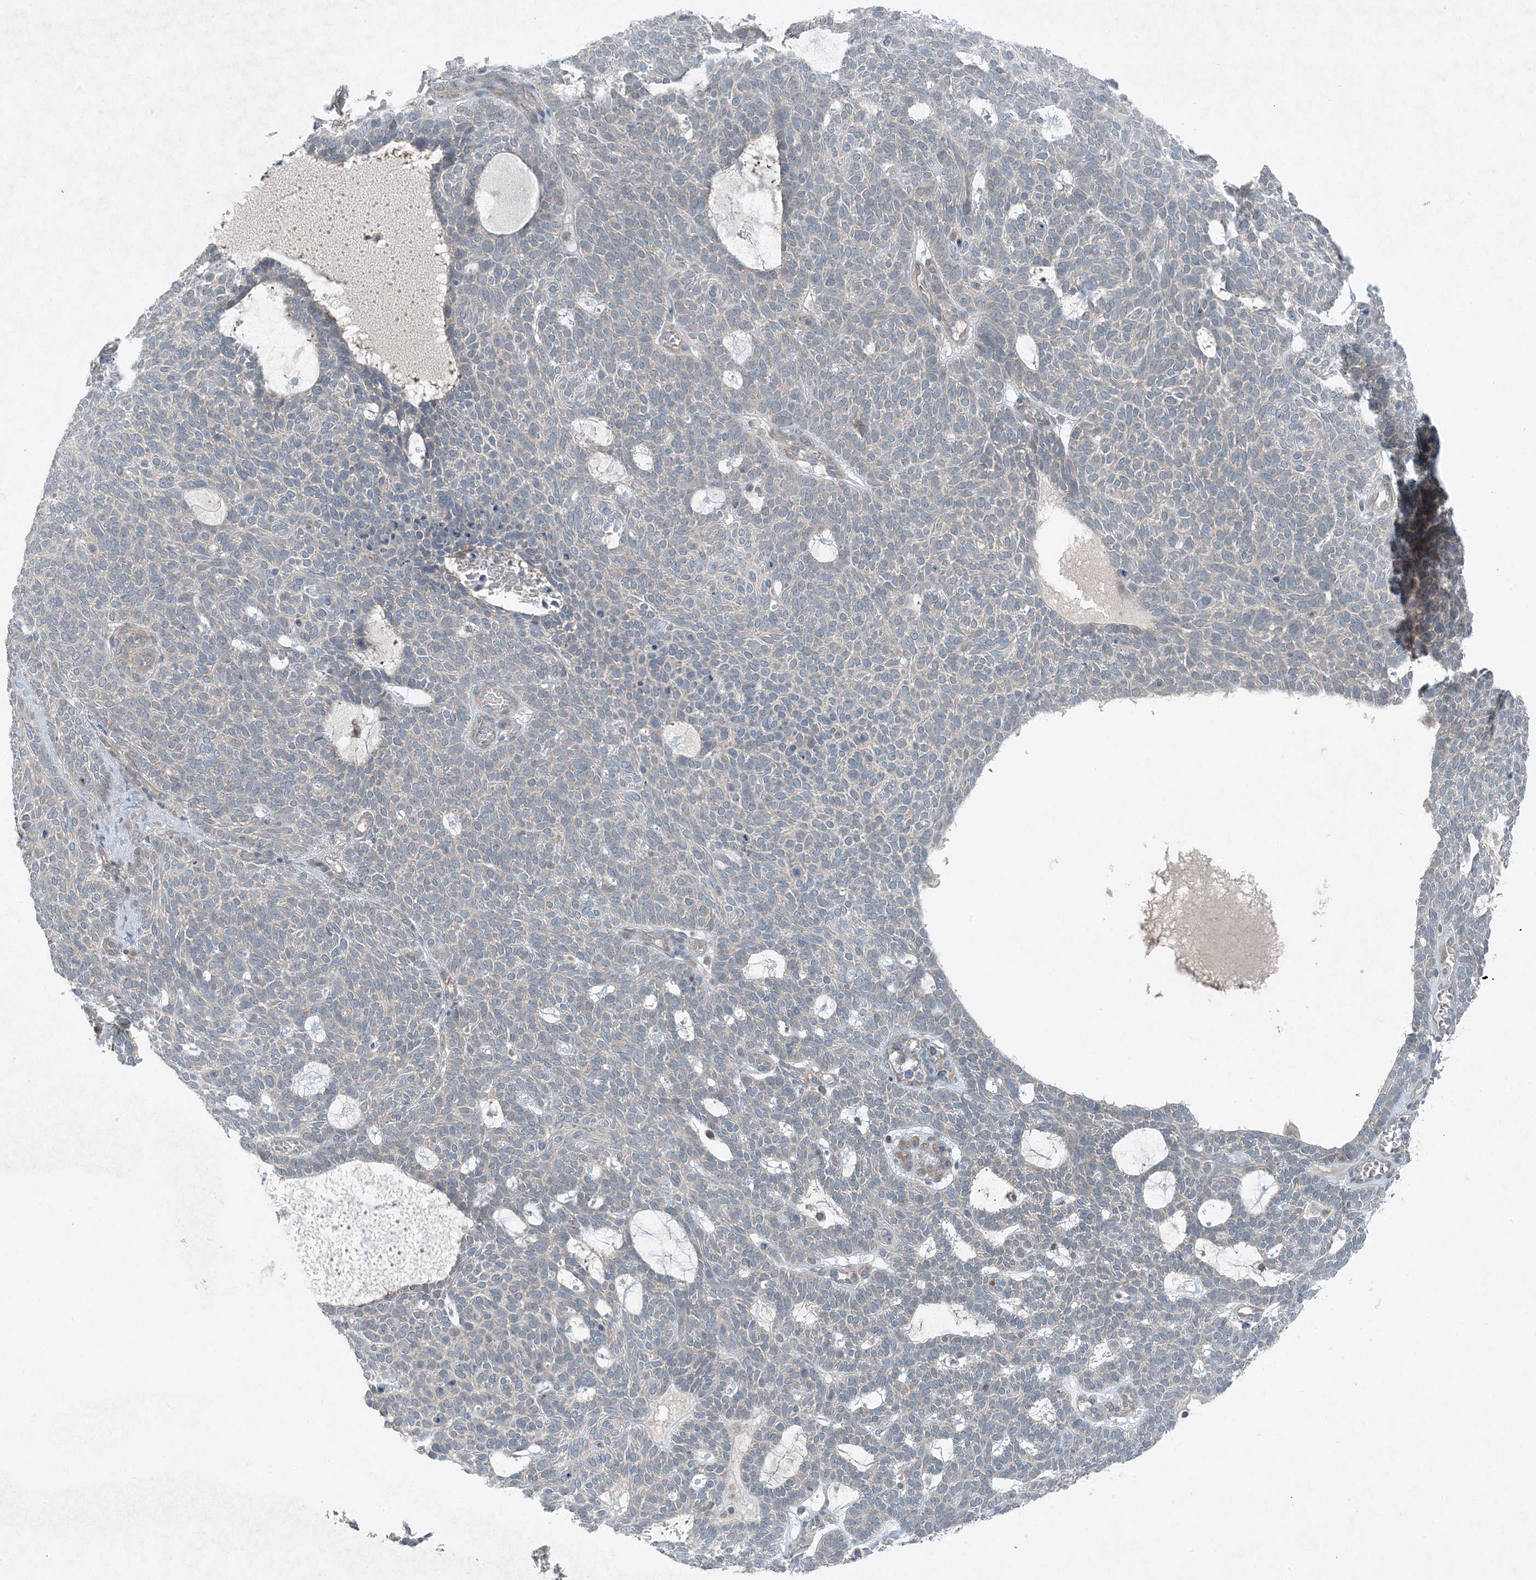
{"staining": {"intensity": "negative", "quantity": "none", "location": "none"}, "tissue": "skin cancer", "cell_type": "Tumor cells", "image_type": "cancer", "snomed": [{"axis": "morphology", "description": "Squamous cell carcinoma, NOS"}, {"axis": "topography", "description": "Skin"}], "caption": "Histopathology image shows no significant protein expression in tumor cells of skin cancer. Nuclei are stained in blue.", "gene": "MITD1", "patient": {"sex": "female", "age": 90}}